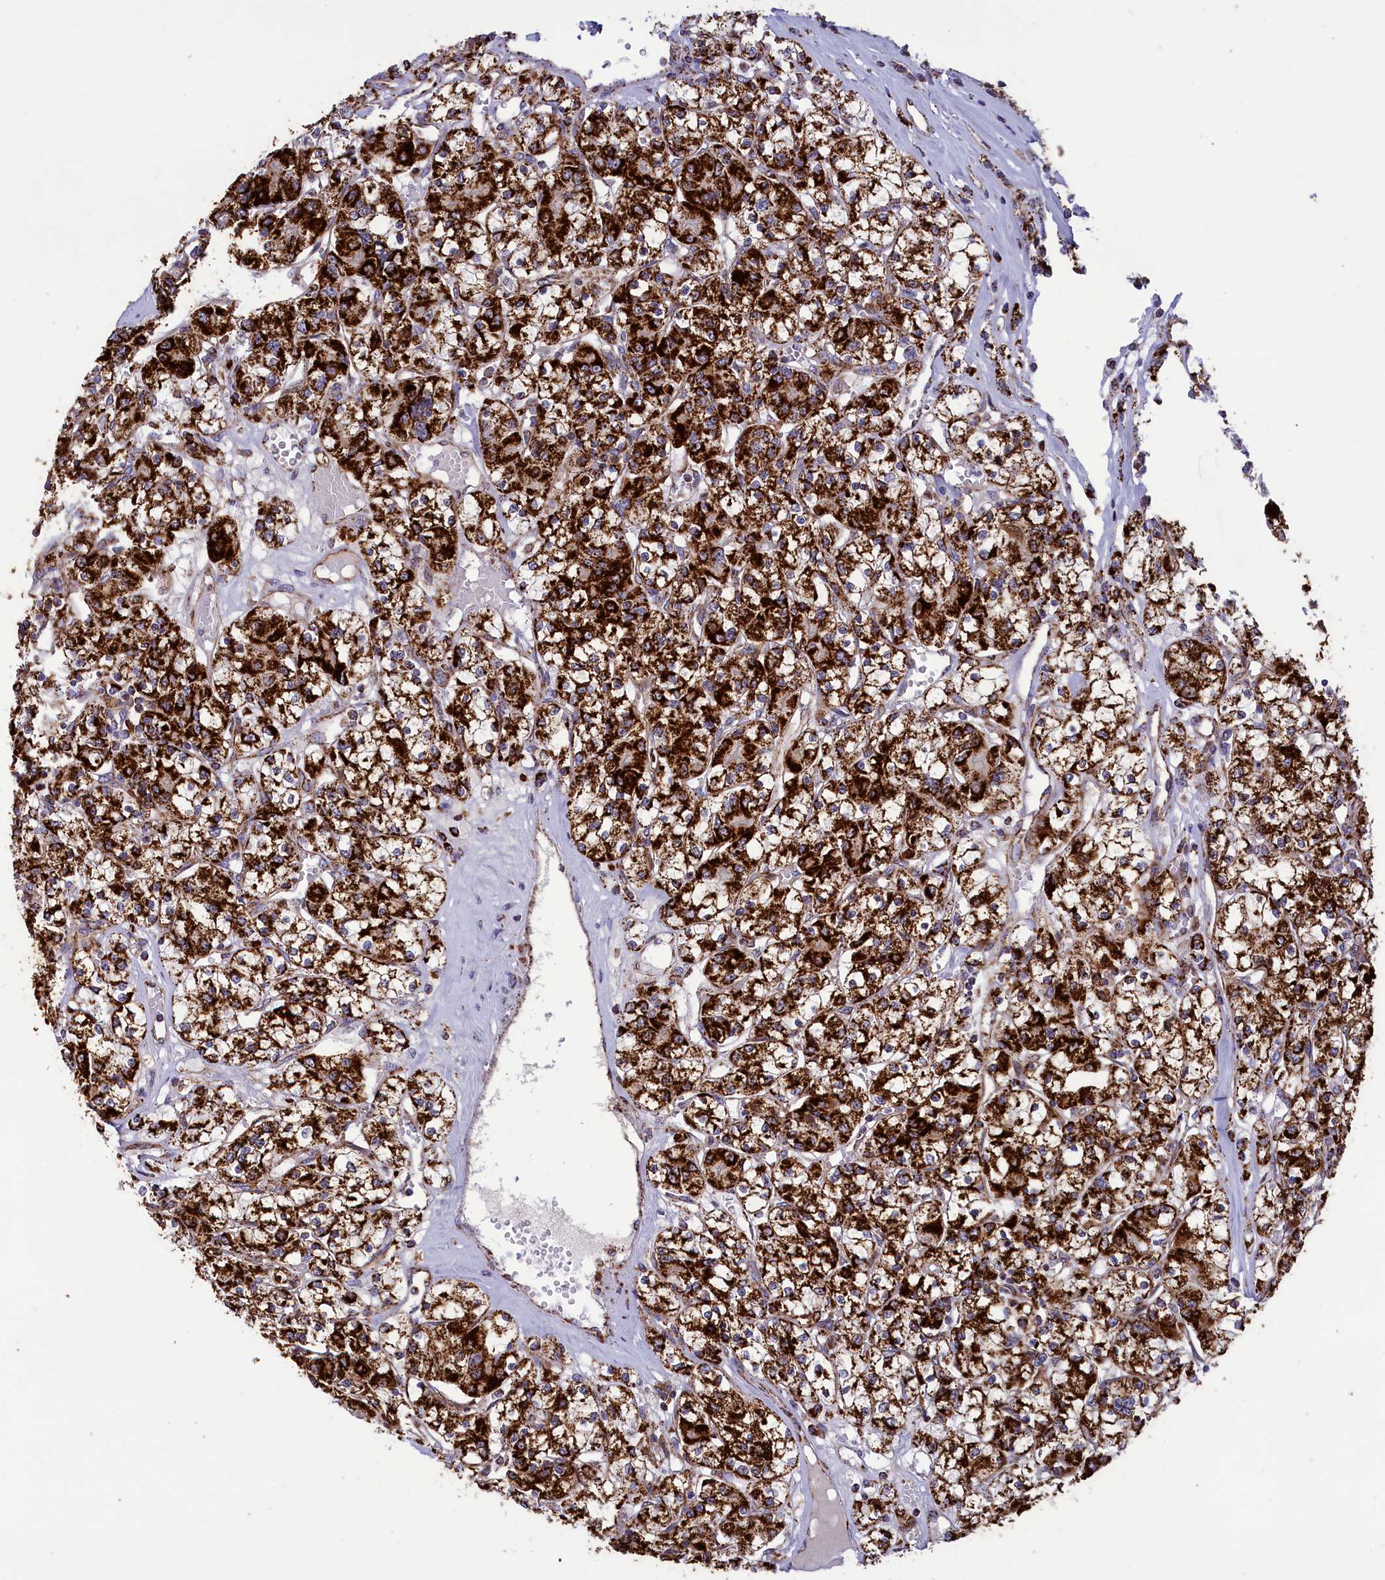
{"staining": {"intensity": "strong", "quantity": ">75%", "location": "cytoplasmic/membranous"}, "tissue": "renal cancer", "cell_type": "Tumor cells", "image_type": "cancer", "snomed": [{"axis": "morphology", "description": "Adenocarcinoma, NOS"}, {"axis": "topography", "description": "Kidney"}], "caption": "Strong cytoplasmic/membranous staining is present in about >75% of tumor cells in renal cancer.", "gene": "ISOC2", "patient": {"sex": "female", "age": 59}}